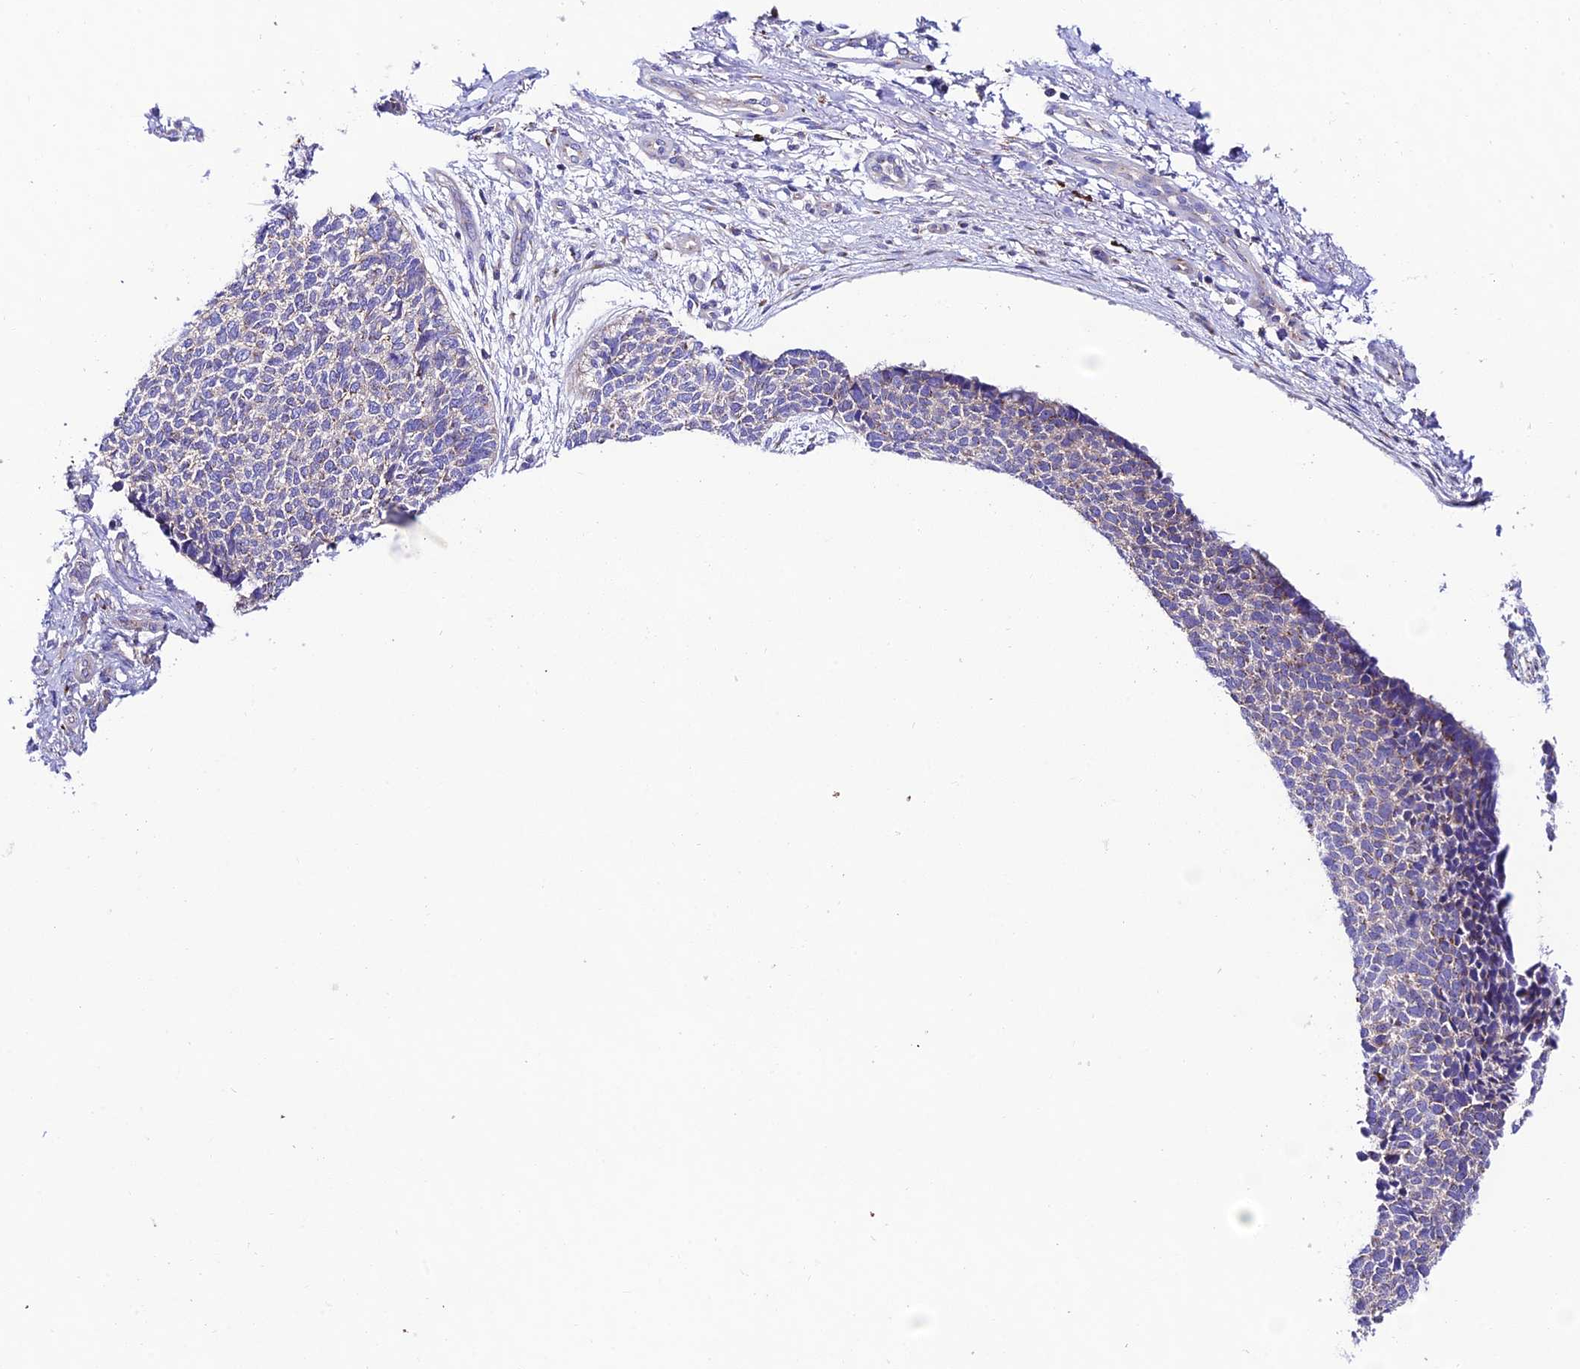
{"staining": {"intensity": "weak", "quantity": "<25%", "location": "cytoplasmic/membranous"}, "tissue": "skin cancer", "cell_type": "Tumor cells", "image_type": "cancer", "snomed": [{"axis": "morphology", "description": "Basal cell carcinoma"}, {"axis": "topography", "description": "Skin"}], "caption": "Image shows no significant protein staining in tumor cells of skin cancer.", "gene": "LACTB2", "patient": {"sex": "female", "age": 84}}